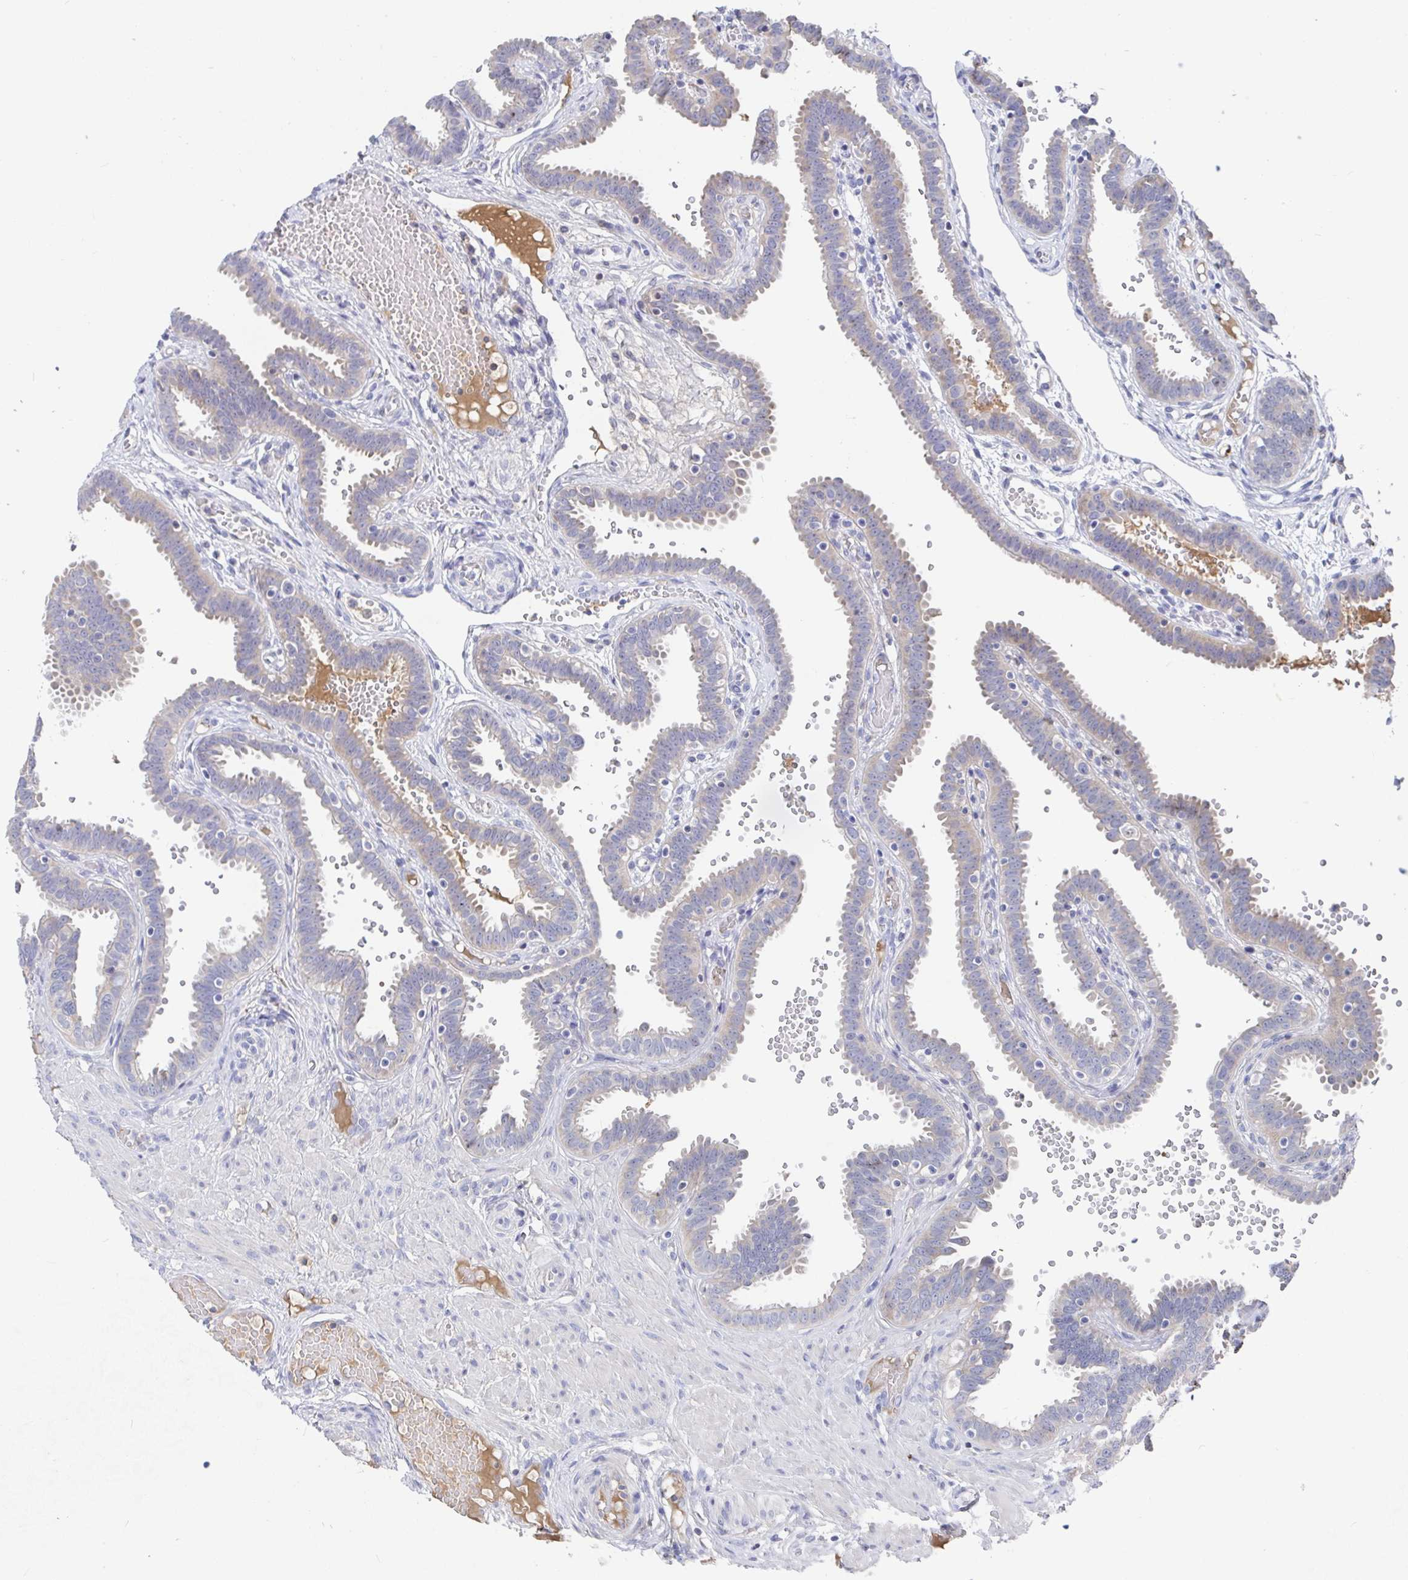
{"staining": {"intensity": "negative", "quantity": "none", "location": "none"}, "tissue": "fallopian tube", "cell_type": "Glandular cells", "image_type": "normal", "snomed": [{"axis": "morphology", "description": "Normal tissue, NOS"}, {"axis": "topography", "description": "Fallopian tube"}], "caption": "Glandular cells show no significant expression in unremarkable fallopian tube. Nuclei are stained in blue.", "gene": "GPR148", "patient": {"sex": "female", "age": 37}}